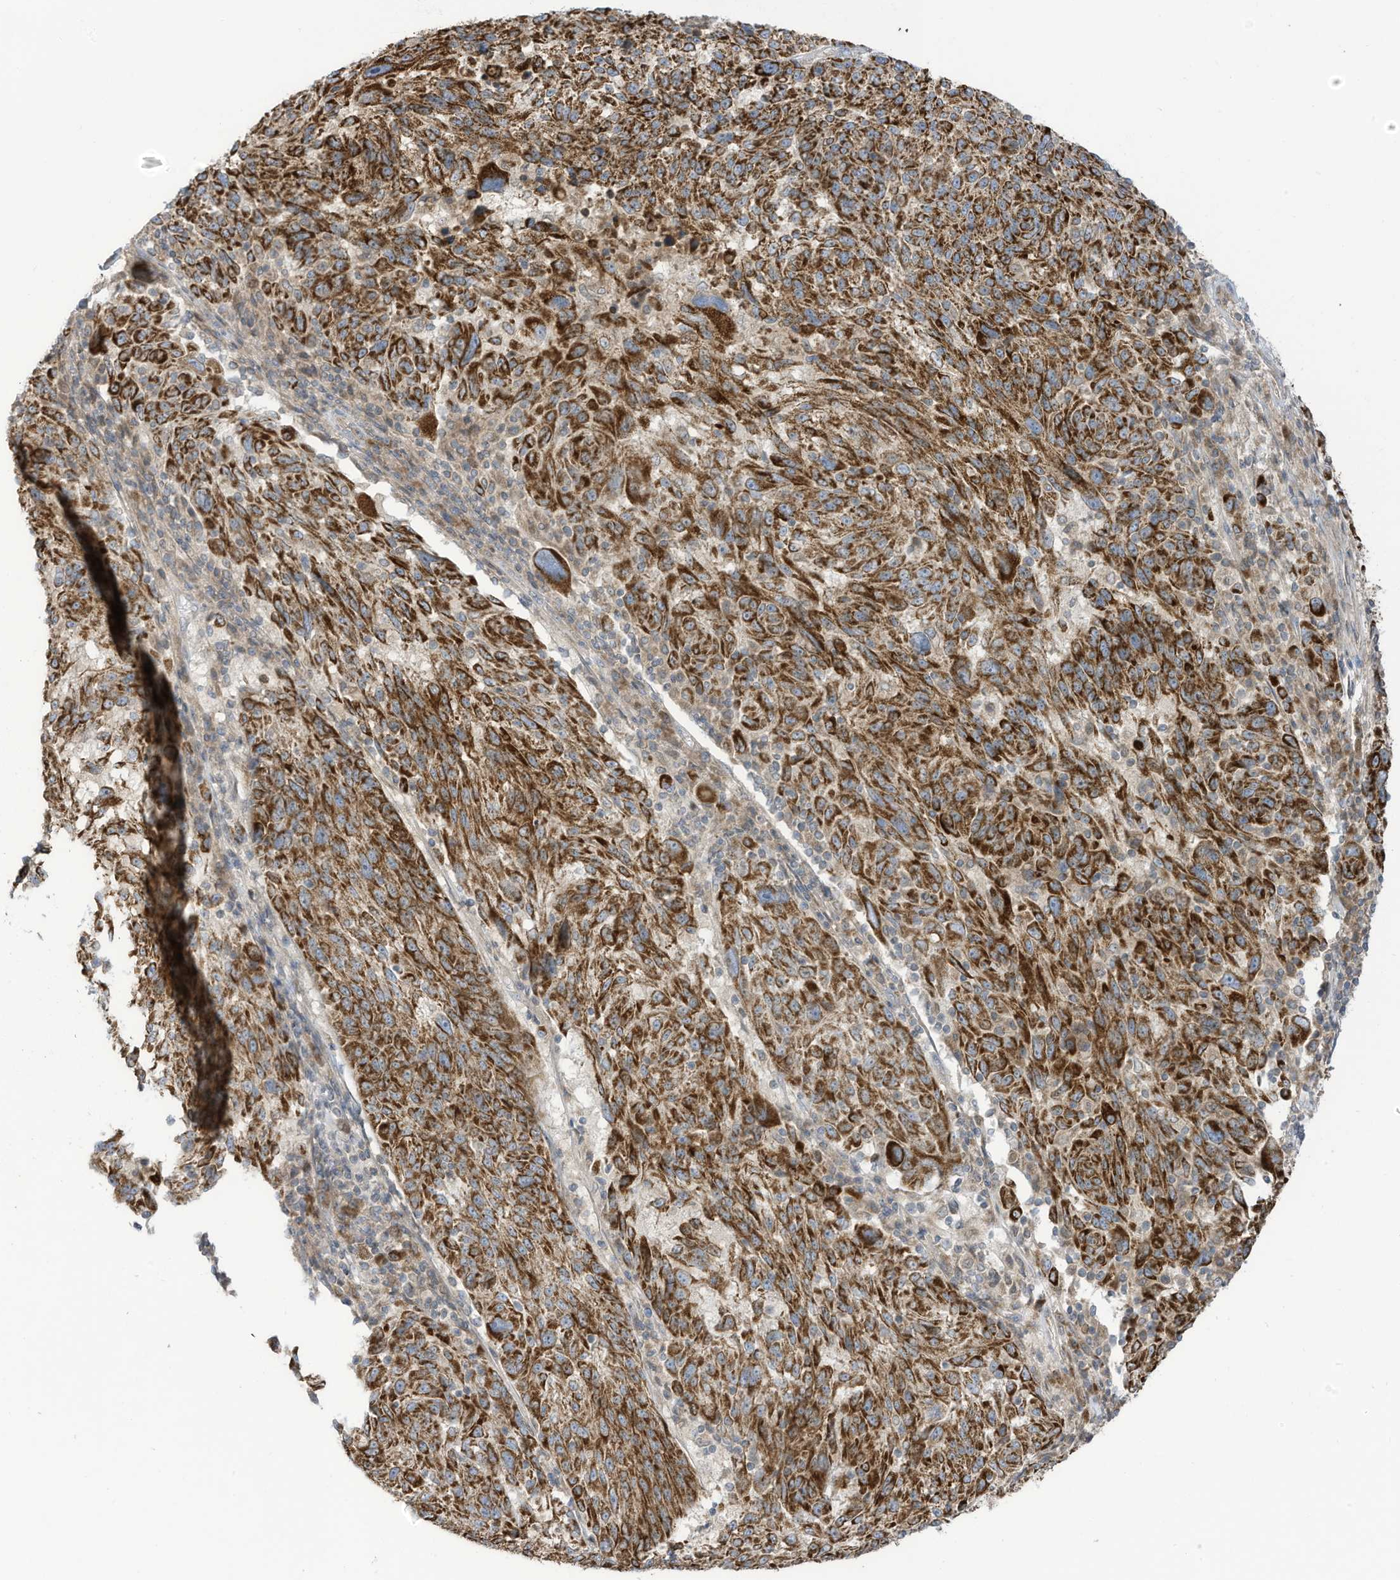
{"staining": {"intensity": "strong", "quantity": ">75%", "location": "cytoplasmic/membranous"}, "tissue": "melanoma", "cell_type": "Tumor cells", "image_type": "cancer", "snomed": [{"axis": "morphology", "description": "Malignant melanoma, NOS"}, {"axis": "topography", "description": "Skin"}], "caption": "Melanoma stained for a protein (brown) demonstrates strong cytoplasmic/membranous positive staining in approximately >75% of tumor cells.", "gene": "CGAS", "patient": {"sex": "male", "age": 53}}